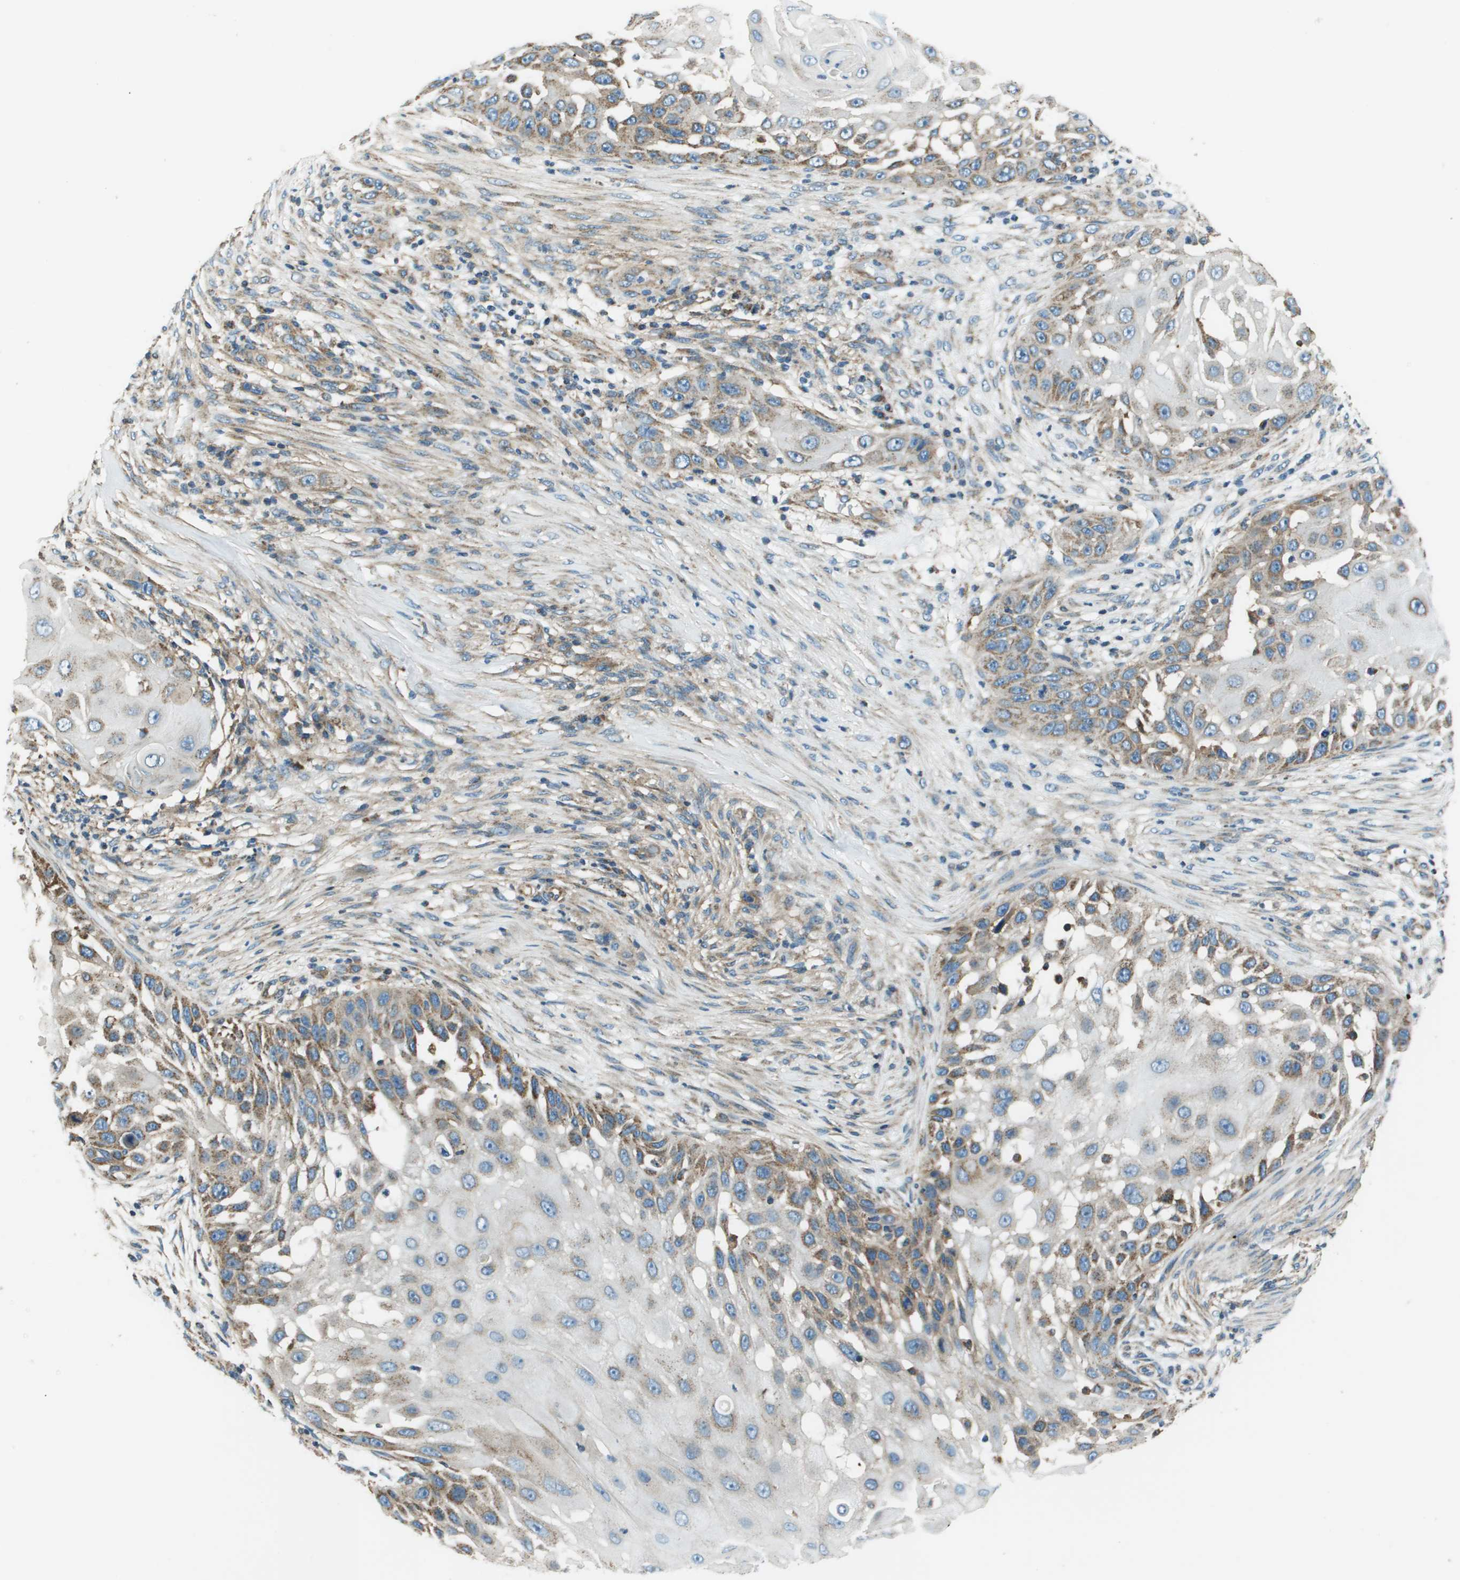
{"staining": {"intensity": "moderate", "quantity": "<25%", "location": "cytoplasmic/membranous"}, "tissue": "skin cancer", "cell_type": "Tumor cells", "image_type": "cancer", "snomed": [{"axis": "morphology", "description": "Squamous cell carcinoma, NOS"}, {"axis": "topography", "description": "Skin"}], "caption": "Immunohistochemical staining of human squamous cell carcinoma (skin) exhibits low levels of moderate cytoplasmic/membranous expression in about <25% of tumor cells.", "gene": "TMEM51", "patient": {"sex": "female", "age": 44}}